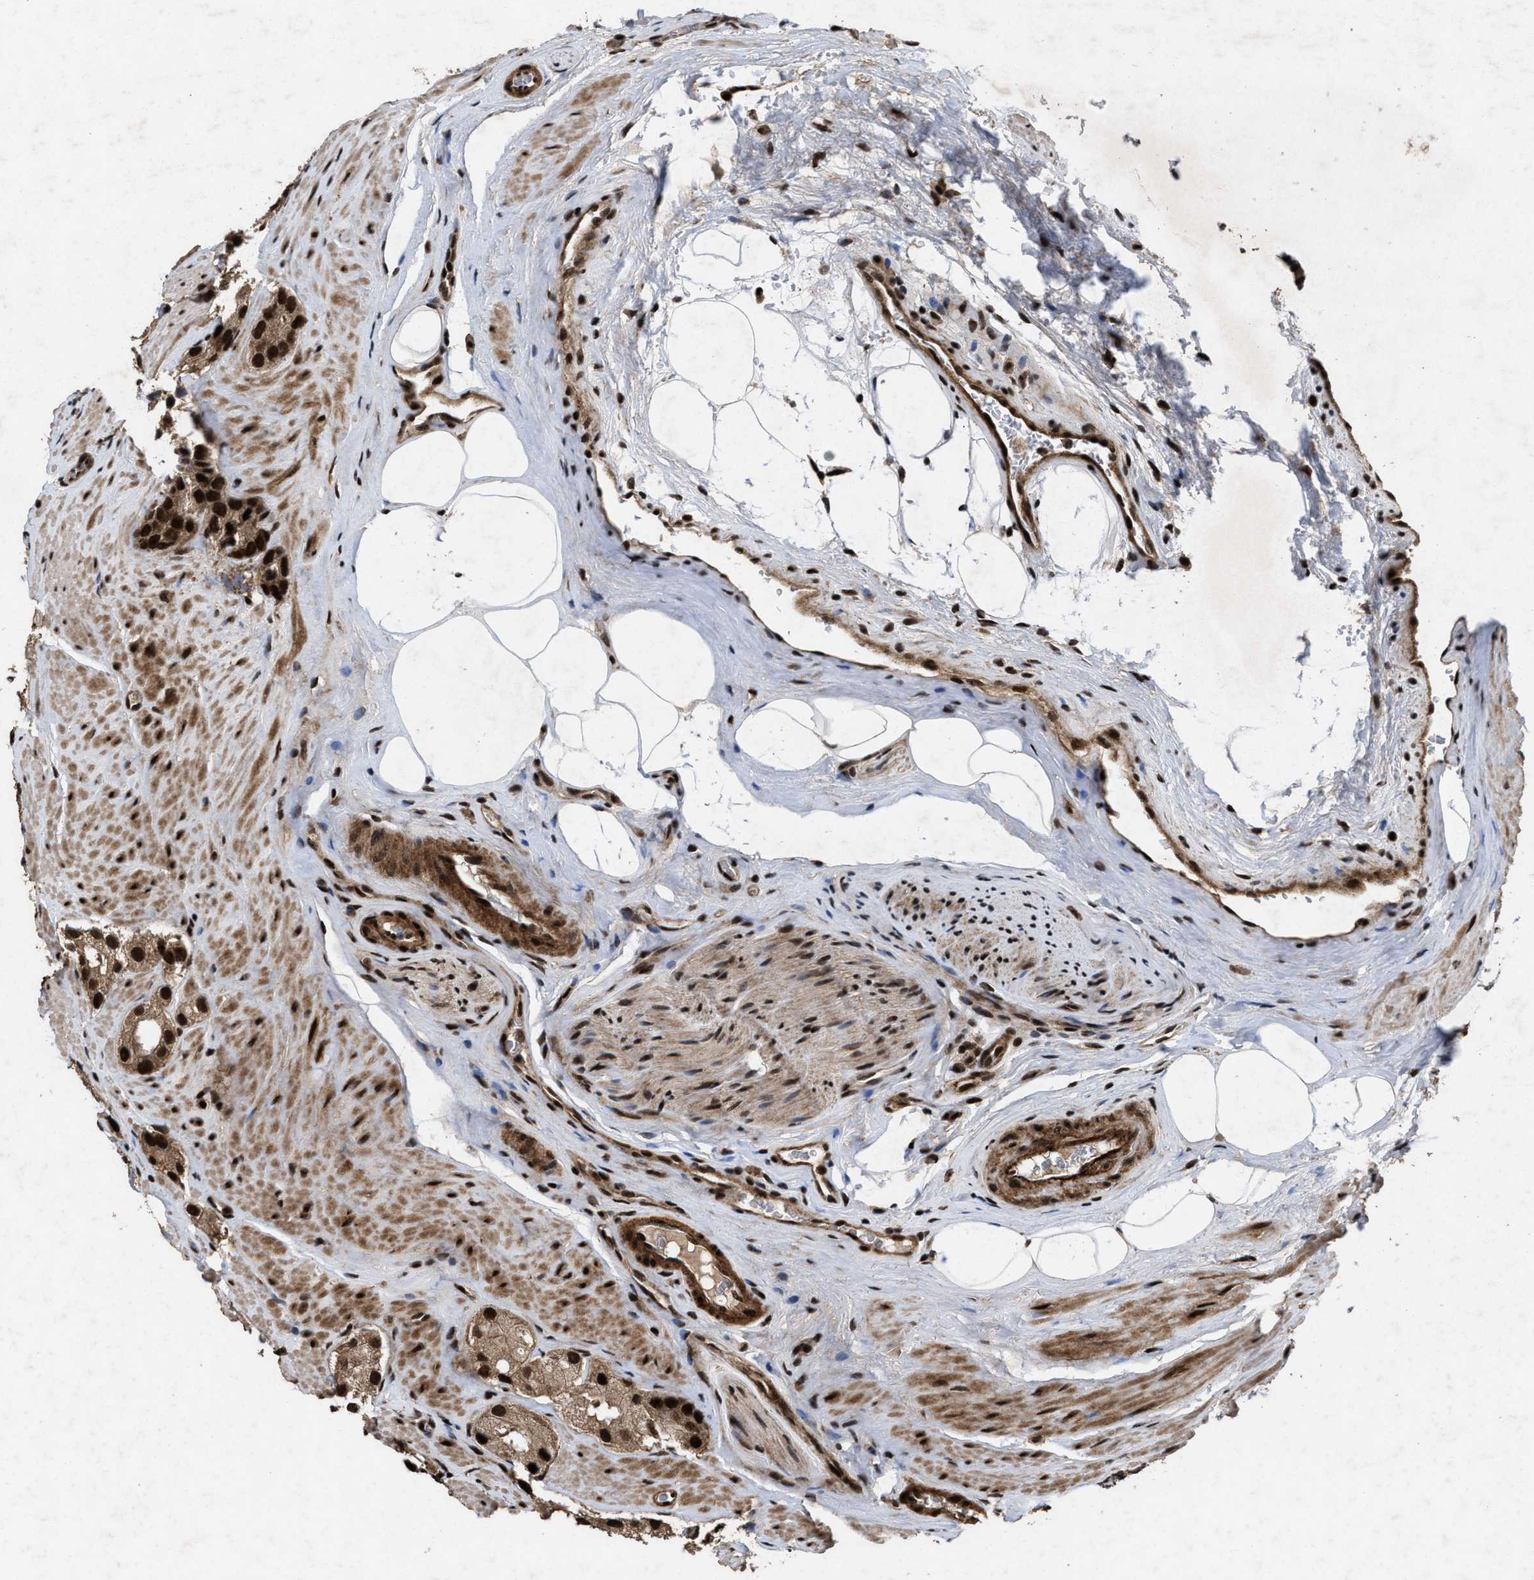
{"staining": {"intensity": "strong", "quantity": ">75%", "location": "nuclear"}, "tissue": "prostate cancer", "cell_type": "Tumor cells", "image_type": "cancer", "snomed": [{"axis": "morphology", "description": "Adenocarcinoma, High grade"}, {"axis": "topography", "description": "Prostate"}], "caption": "The micrograph shows immunohistochemical staining of adenocarcinoma (high-grade) (prostate). There is strong nuclear staining is present in approximately >75% of tumor cells.", "gene": "WIZ", "patient": {"sex": "male", "age": 63}}